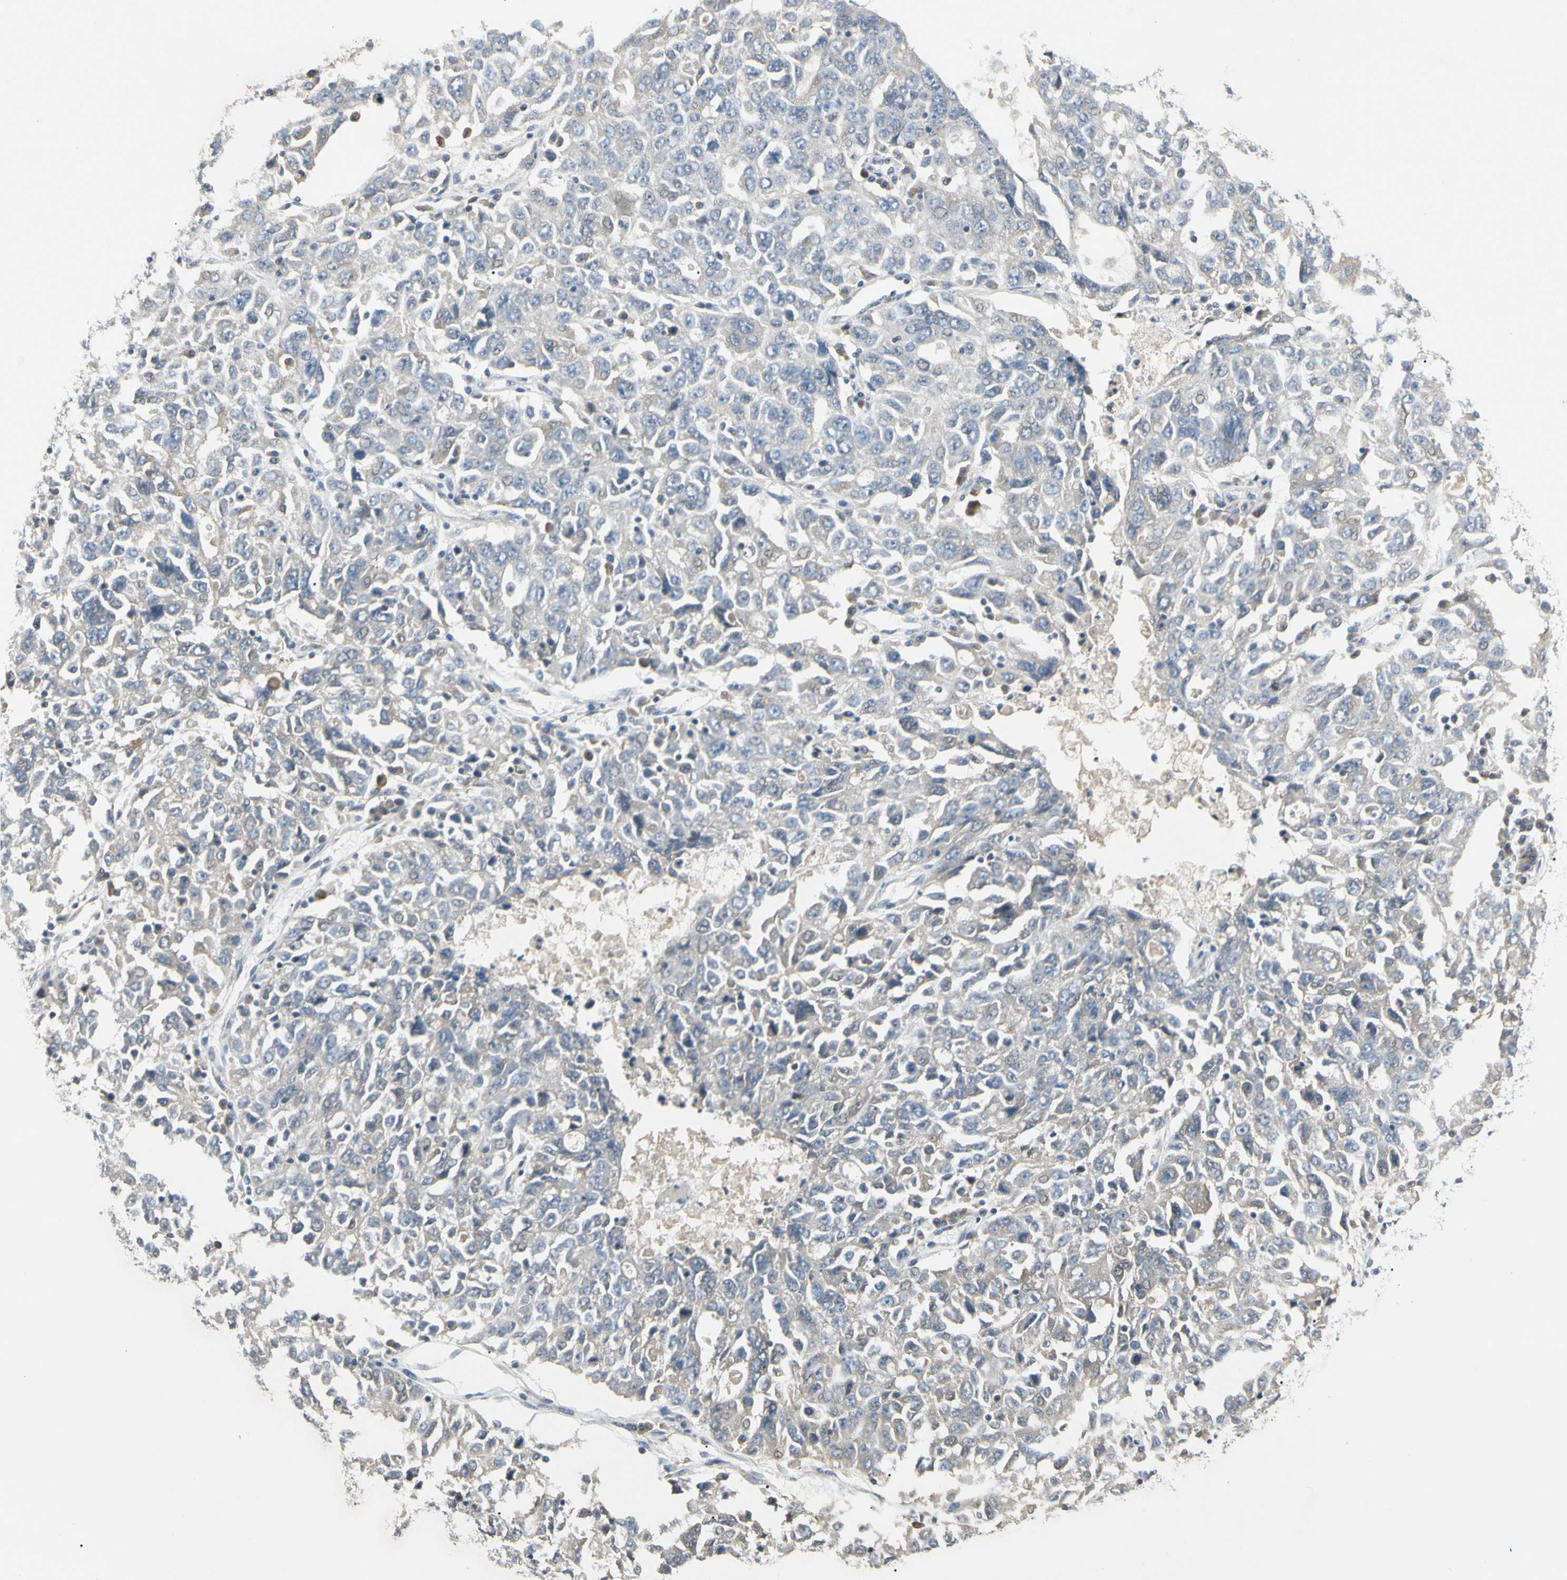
{"staining": {"intensity": "negative", "quantity": "none", "location": "none"}, "tissue": "ovarian cancer", "cell_type": "Tumor cells", "image_type": "cancer", "snomed": [{"axis": "morphology", "description": "Carcinoma, endometroid"}, {"axis": "topography", "description": "Ovary"}], "caption": "Tumor cells show no significant protein staining in endometroid carcinoma (ovarian). (DAB immunohistochemistry visualized using brightfield microscopy, high magnification).", "gene": "PRSS21", "patient": {"sex": "female", "age": 62}}